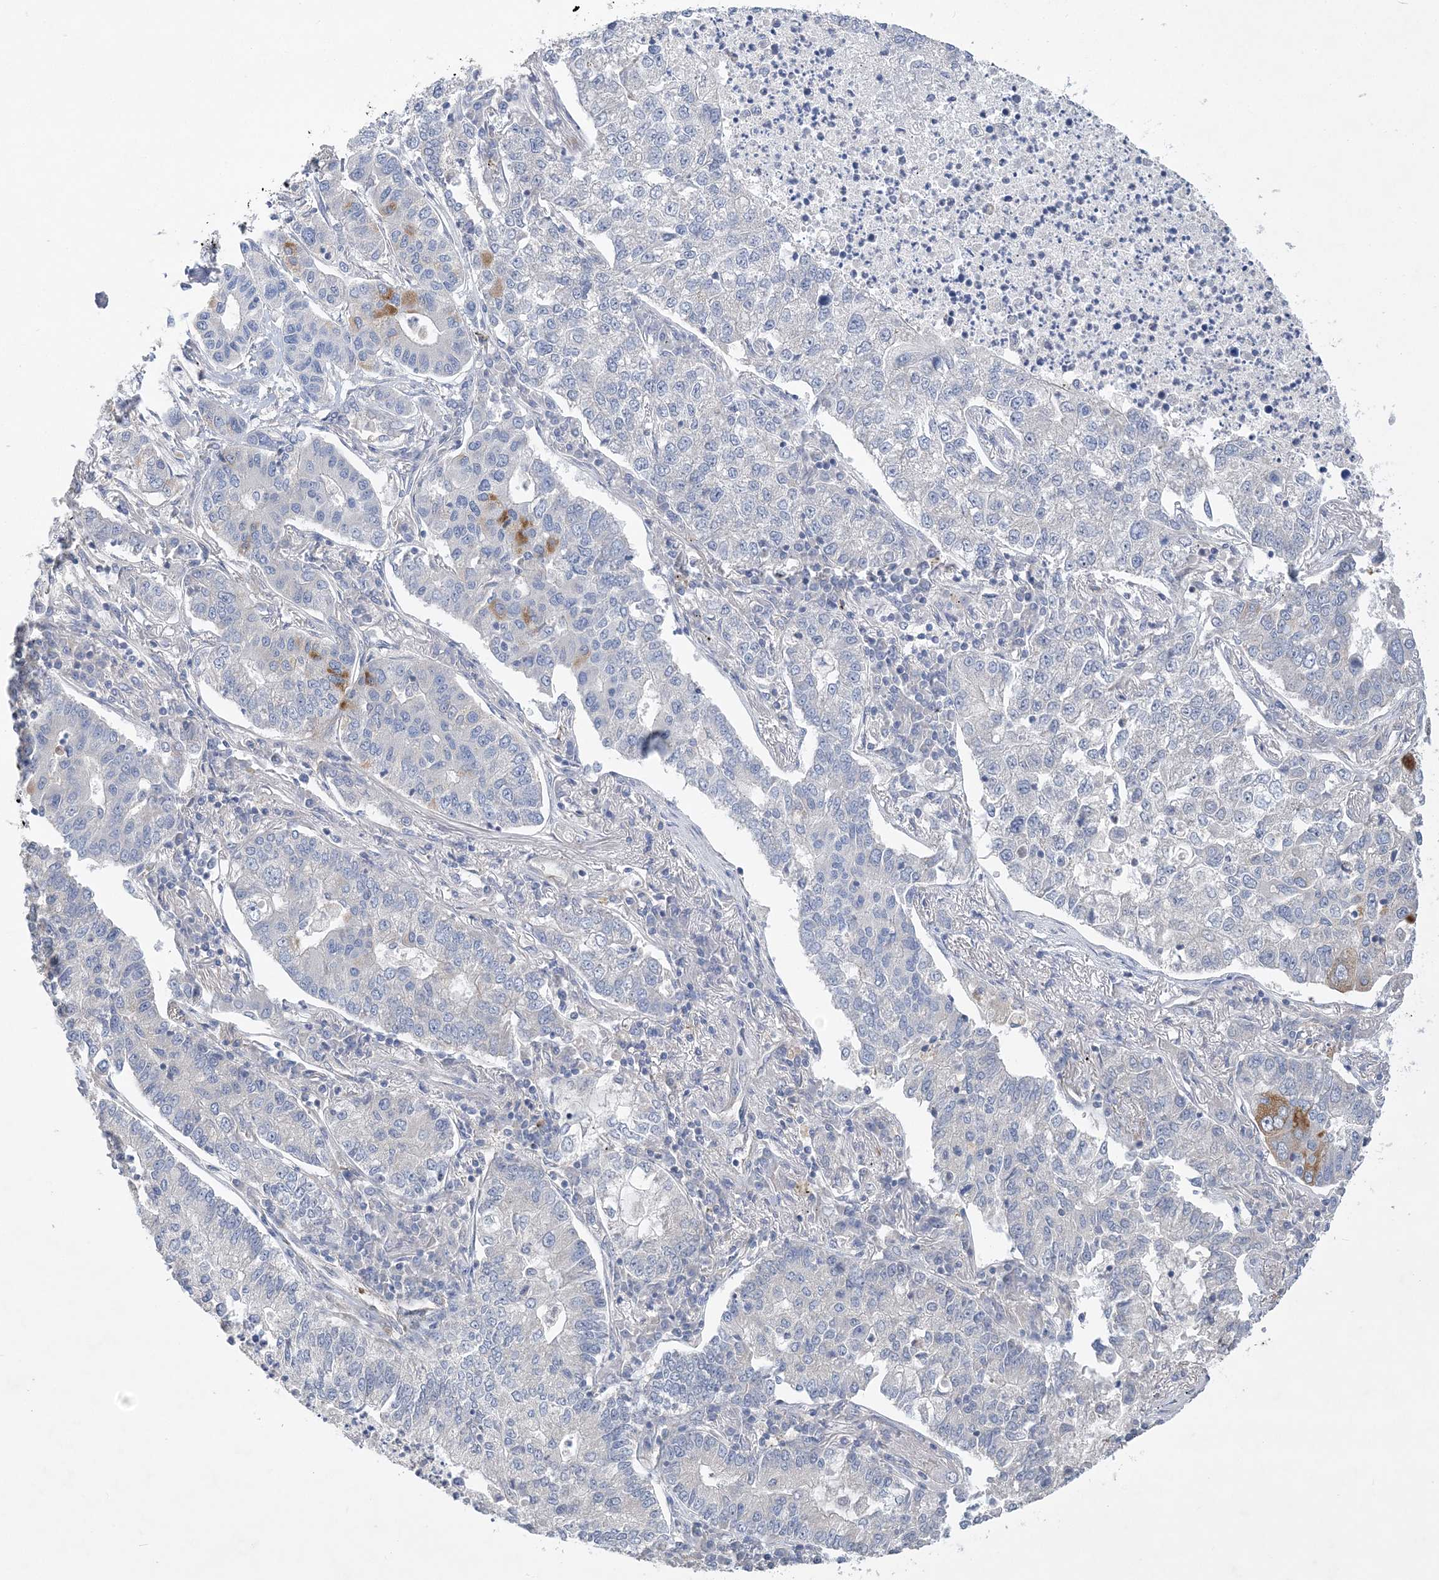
{"staining": {"intensity": "negative", "quantity": "none", "location": "none"}, "tissue": "lung cancer", "cell_type": "Tumor cells", "image_type": "cancer", "snomed": [{"axis": "morphology", "description": "Adenocarcinoma, NOS"}, {"axis": "topography", "description": "Lung"}], "caption": "High power microscopy histopathology image of an immunohistochemistry micrograph of lung cancer, revealing no significant staining in tumor cells.", "gene": "MAP4K5", "patient": {"sex": "male", "age": 49}}